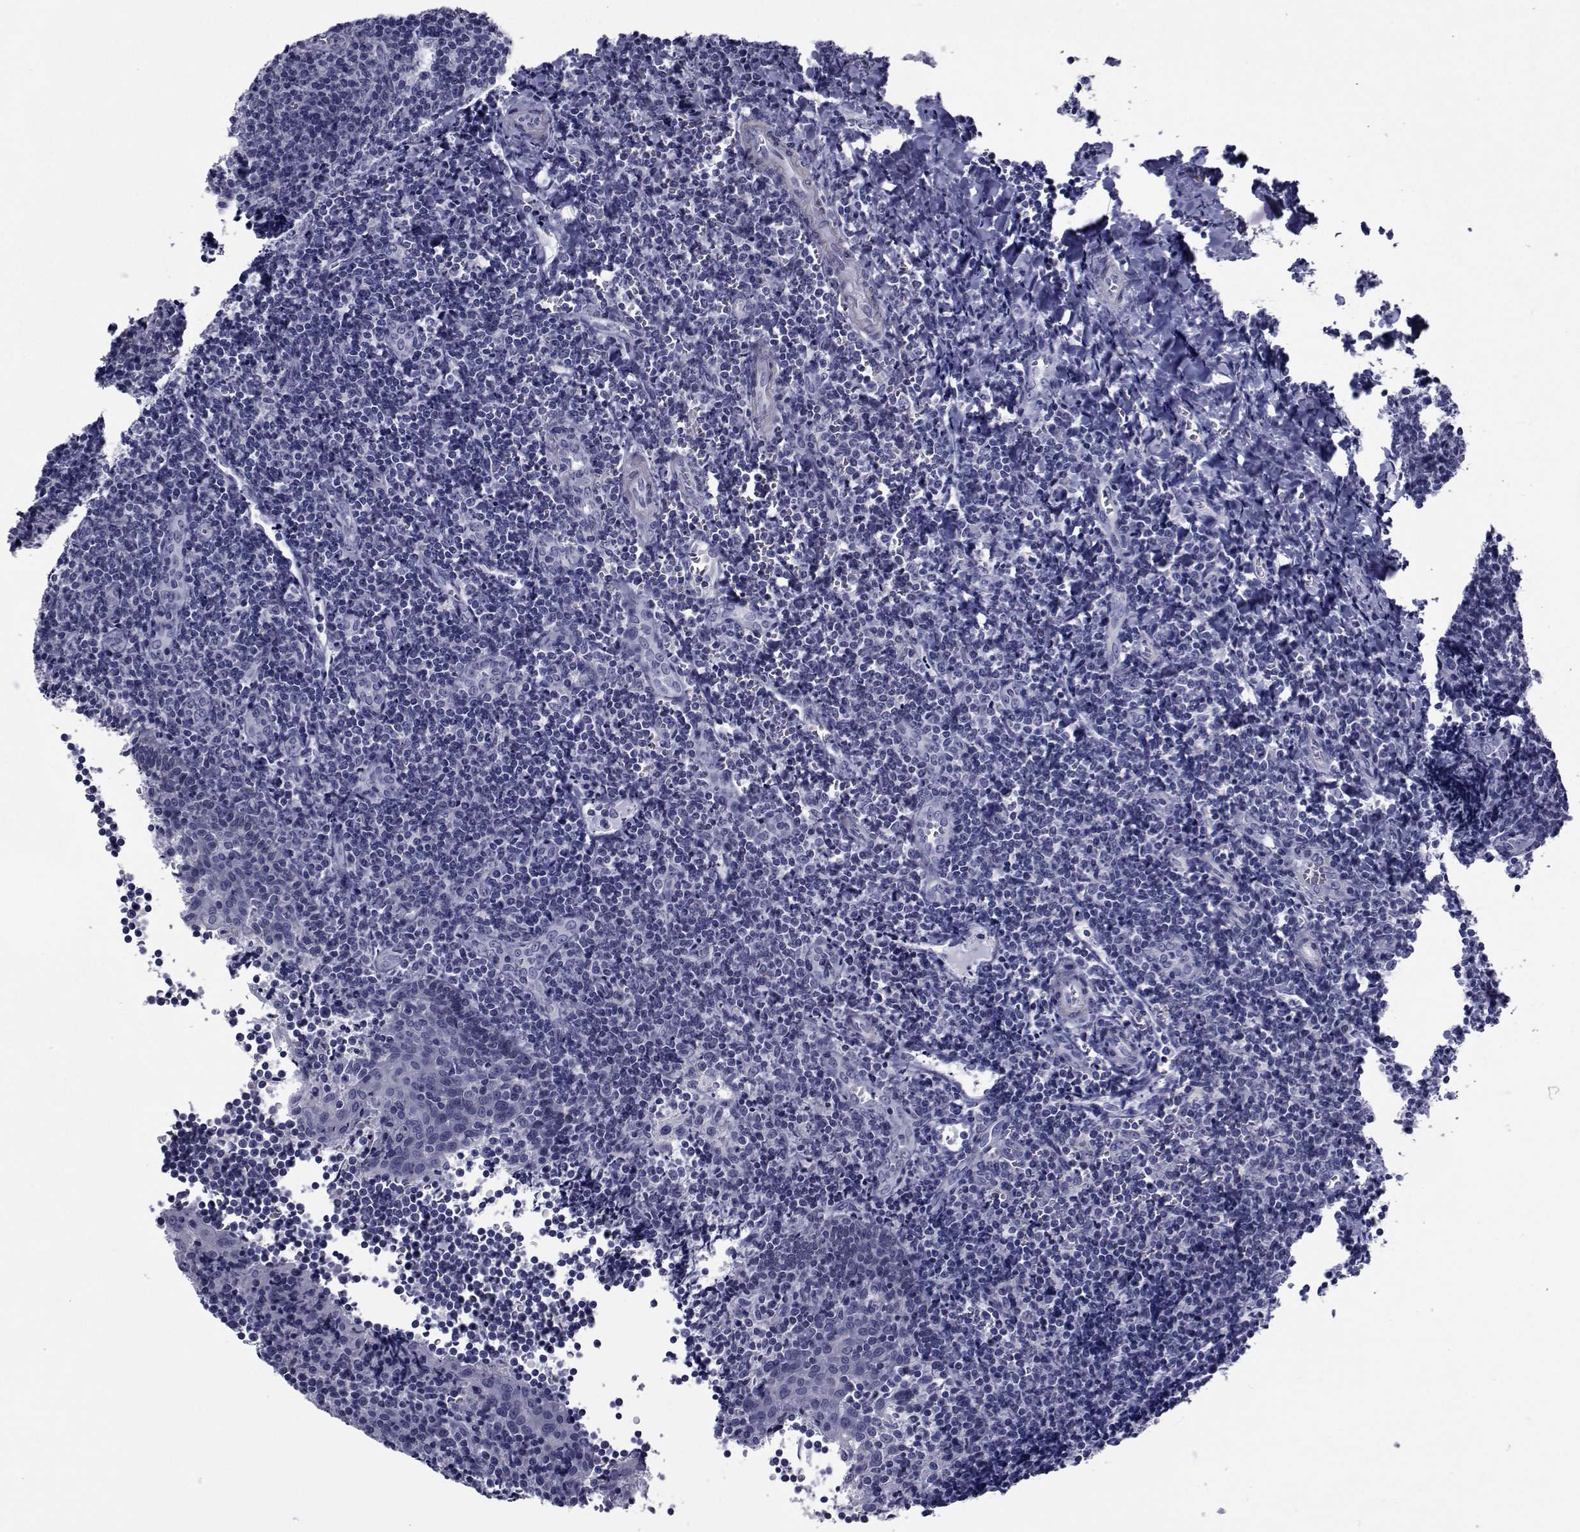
{"staining": {"intensity": "negative", "quantity": "none", "location": "none"}, "tissue": "tonsil", "cell_type": "Germinal center cells", "image_type": "normal", "snomed": [{"axis": "morphology", "description": "Normal tissue, NOS"}, {"axis": "morphology", "description": "Inflammation, NOS"}, {"axis": "topography", "description": "Tonsil"}], "caption": "Immunohistochemistry (IHC) of normal human tonsil exhibits no positivity in germinal center cells. The staining was performed using DAB to visualize the protein expression in brown, while the nuclei were stained in blue with hematoxylin (Magnification: 20x).", "gene": "GKAP1", "patient": {"sex": "female", "age": 31}}